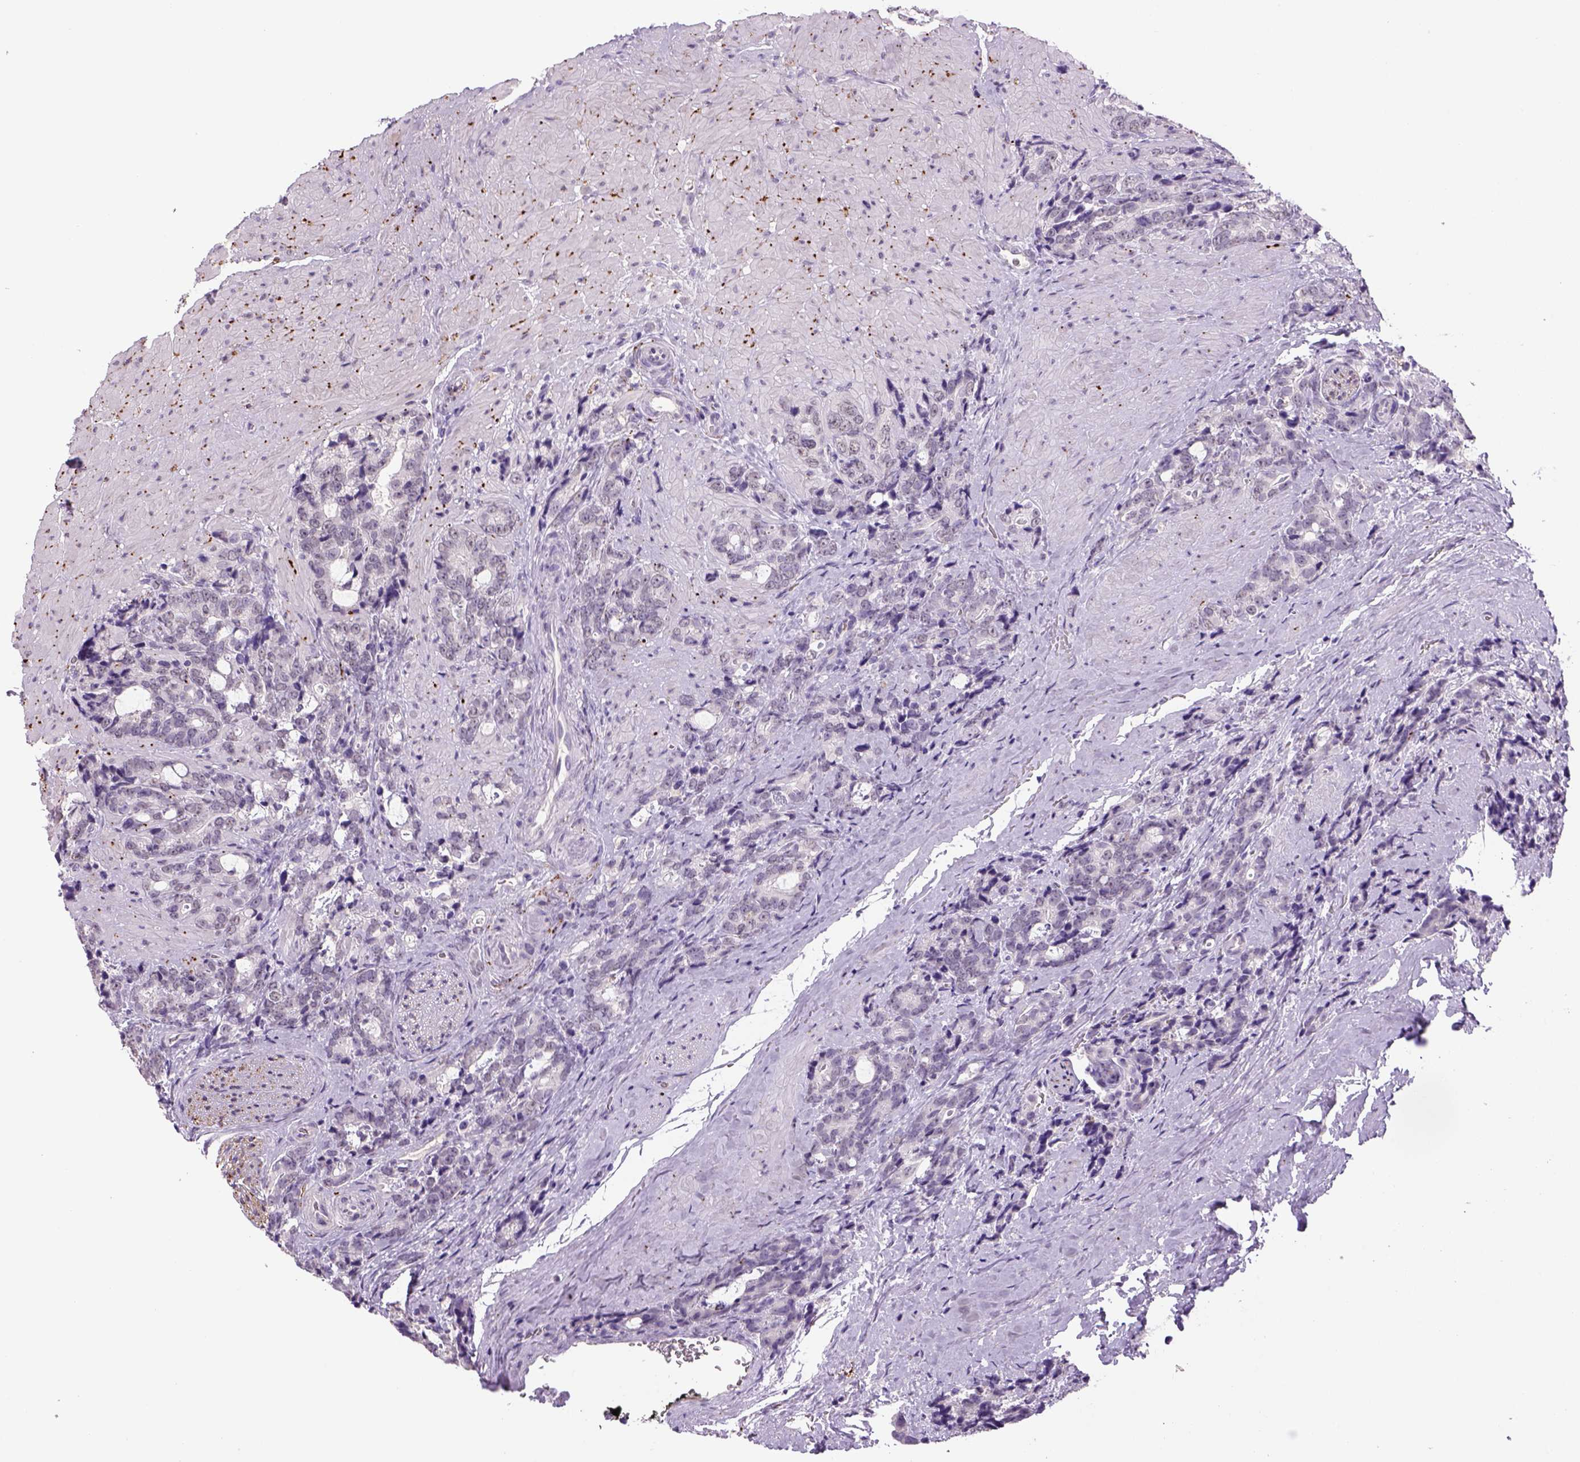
{"staining": {"intensity": "negative", "quantity": "none", "location": "none"}, "tissue": "prostate cancer", "cell_type": "Tumor cells", "image_type": "cancer", "snomed": [{"axis": "morphology", "description": "Adenocarcinoma, High grade"}, {"axis": "topography", "description": "Prostate"}], "caption": "Immunohistochemistry (IHC) micrograph of human prostate adenocarcinoma (high-grade) stained for a protein (brown), which reveals no positivity in tumor cells.", "gene": "DBH", "patient": {"sex": "male", "age": 74}}